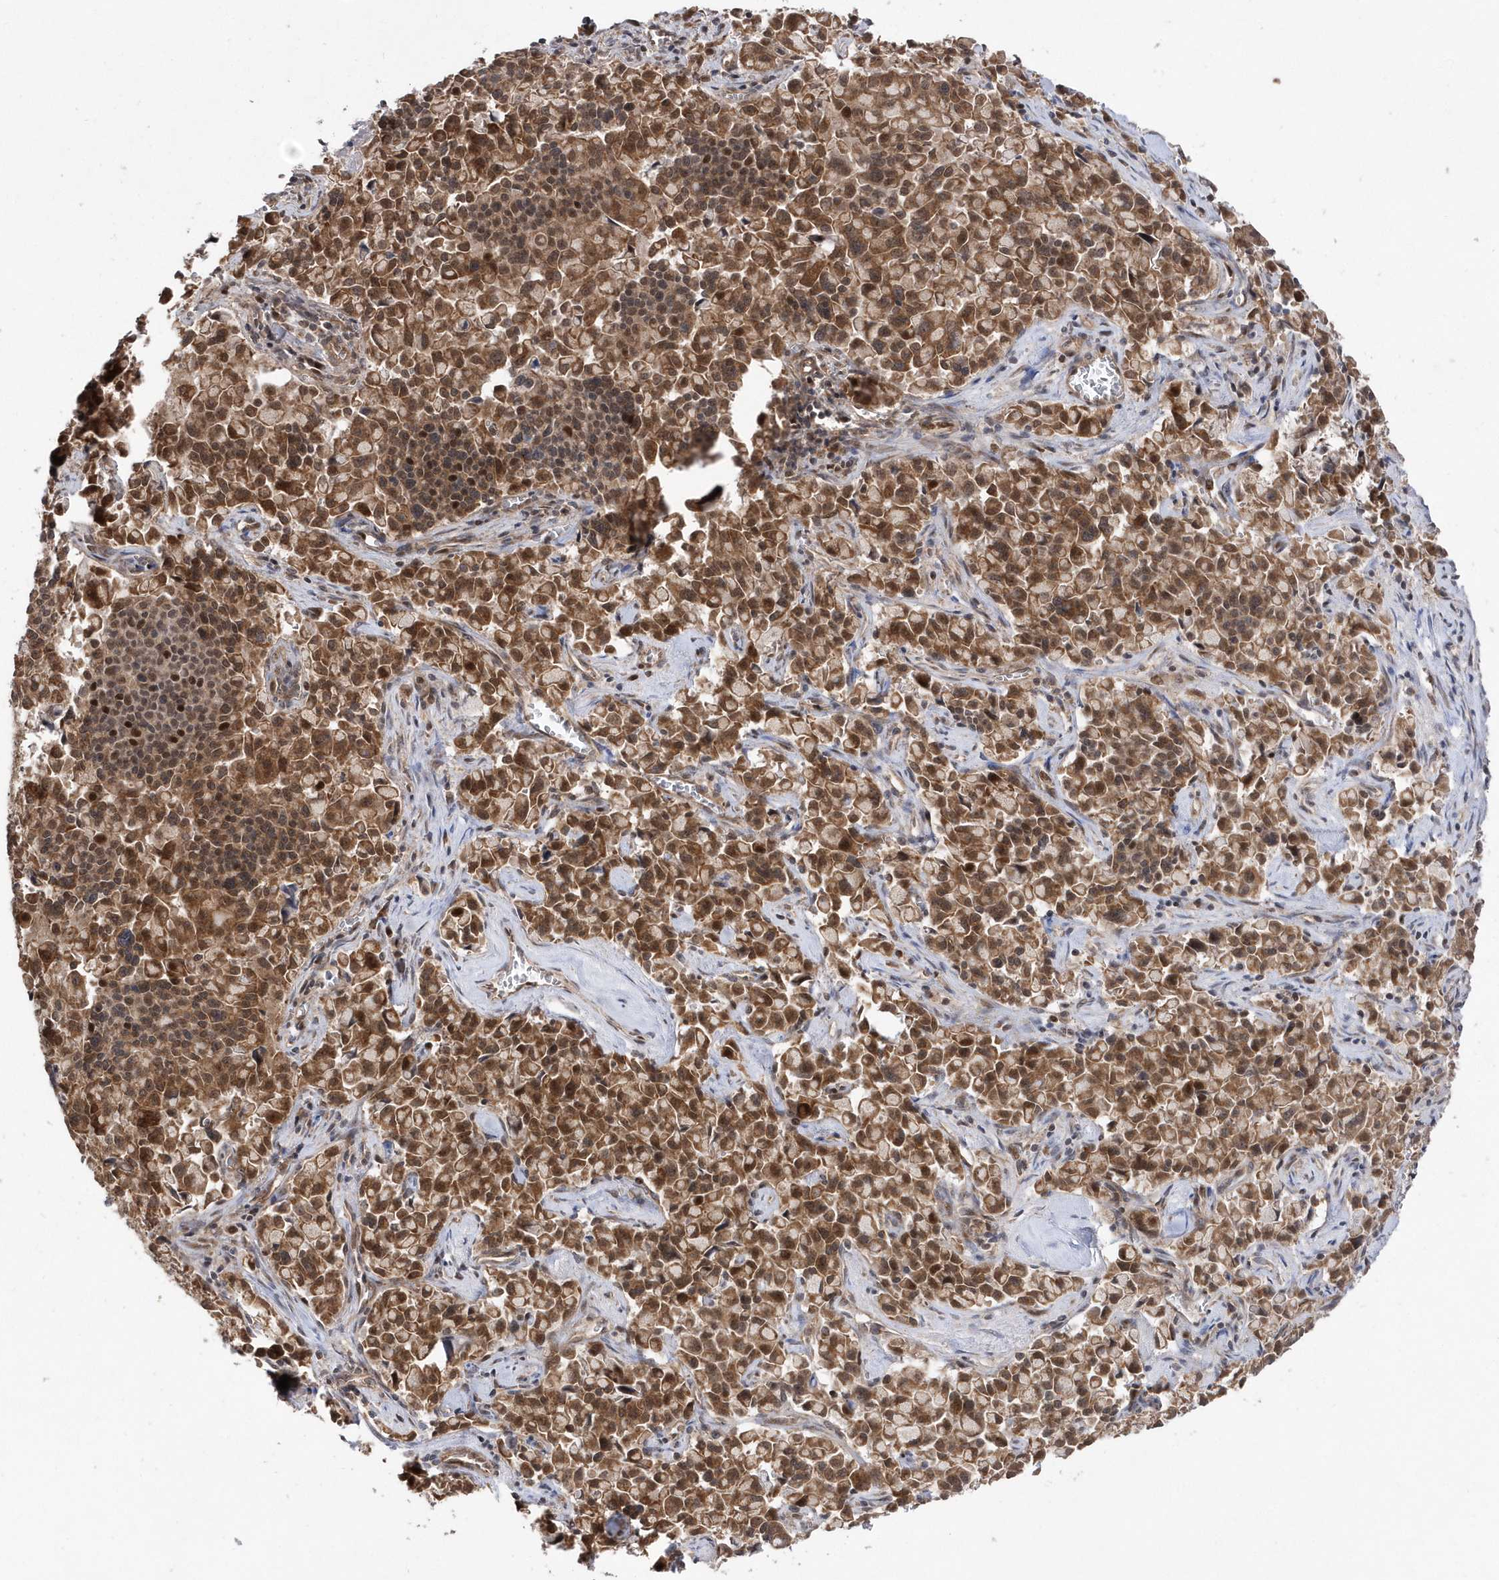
{"staining": {"intensity": "moderate", "quantity": ">75%", "location": "cytoplasmic/membranous,nuclear"}, "tissue": "pancreatic cancer", "cell_type": "Tumor cells", "image_type": "cancer", "snomed": [{"axis": "morphology", "description": "Adenocarcinoma, NOS"}, {"axis": "topography", "description": "Pancreas"}], "caption": "The photomicrograph exhibits a brown stain indicating the presence of a protein in the cytoplasmic/membranous and nuclear of tumor cells in adenocarcinoma (pancreatic). Nuclei are stained in blue.", "gene": "DALRD3", "patient": {"sex": "male", "age": 65}}